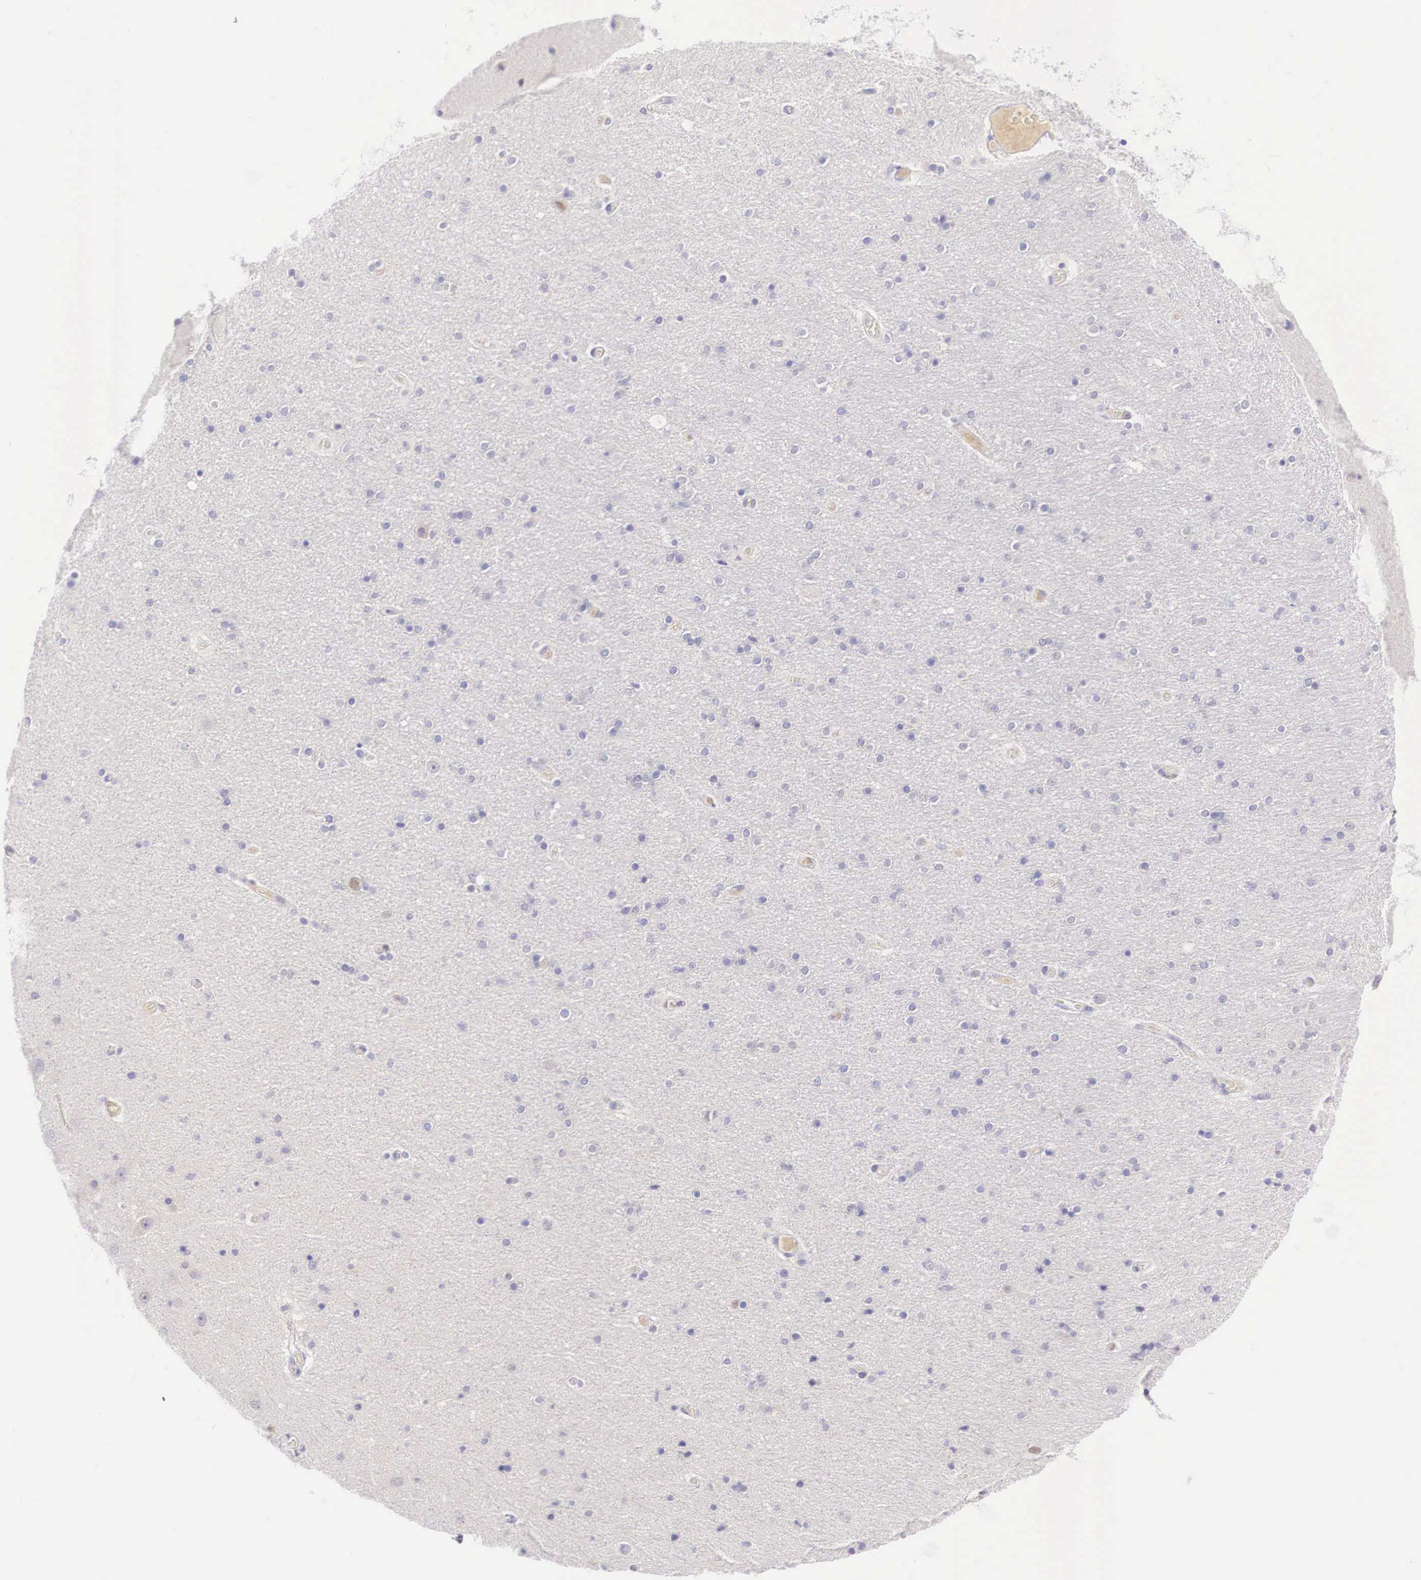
{"staining": {"intensity": "negative", "quantity": "none", "location": "none"}, "tissue": "hippocampus", "cell_type": "Glial cells", "image_type": "normal", "snomed": [{"axis": "morphology", "description": "Normal tissue, NOS"}, {"axis": "topography", "description": "Hippocampus"}], "caption": "Immunohistochemistry (IHC) image of unremarkable hippocampus stained for a protein (brown), which displays no positivity in glial cells.", "gene": "BCL6", "patient": {"sex": "female", "age": 54}}